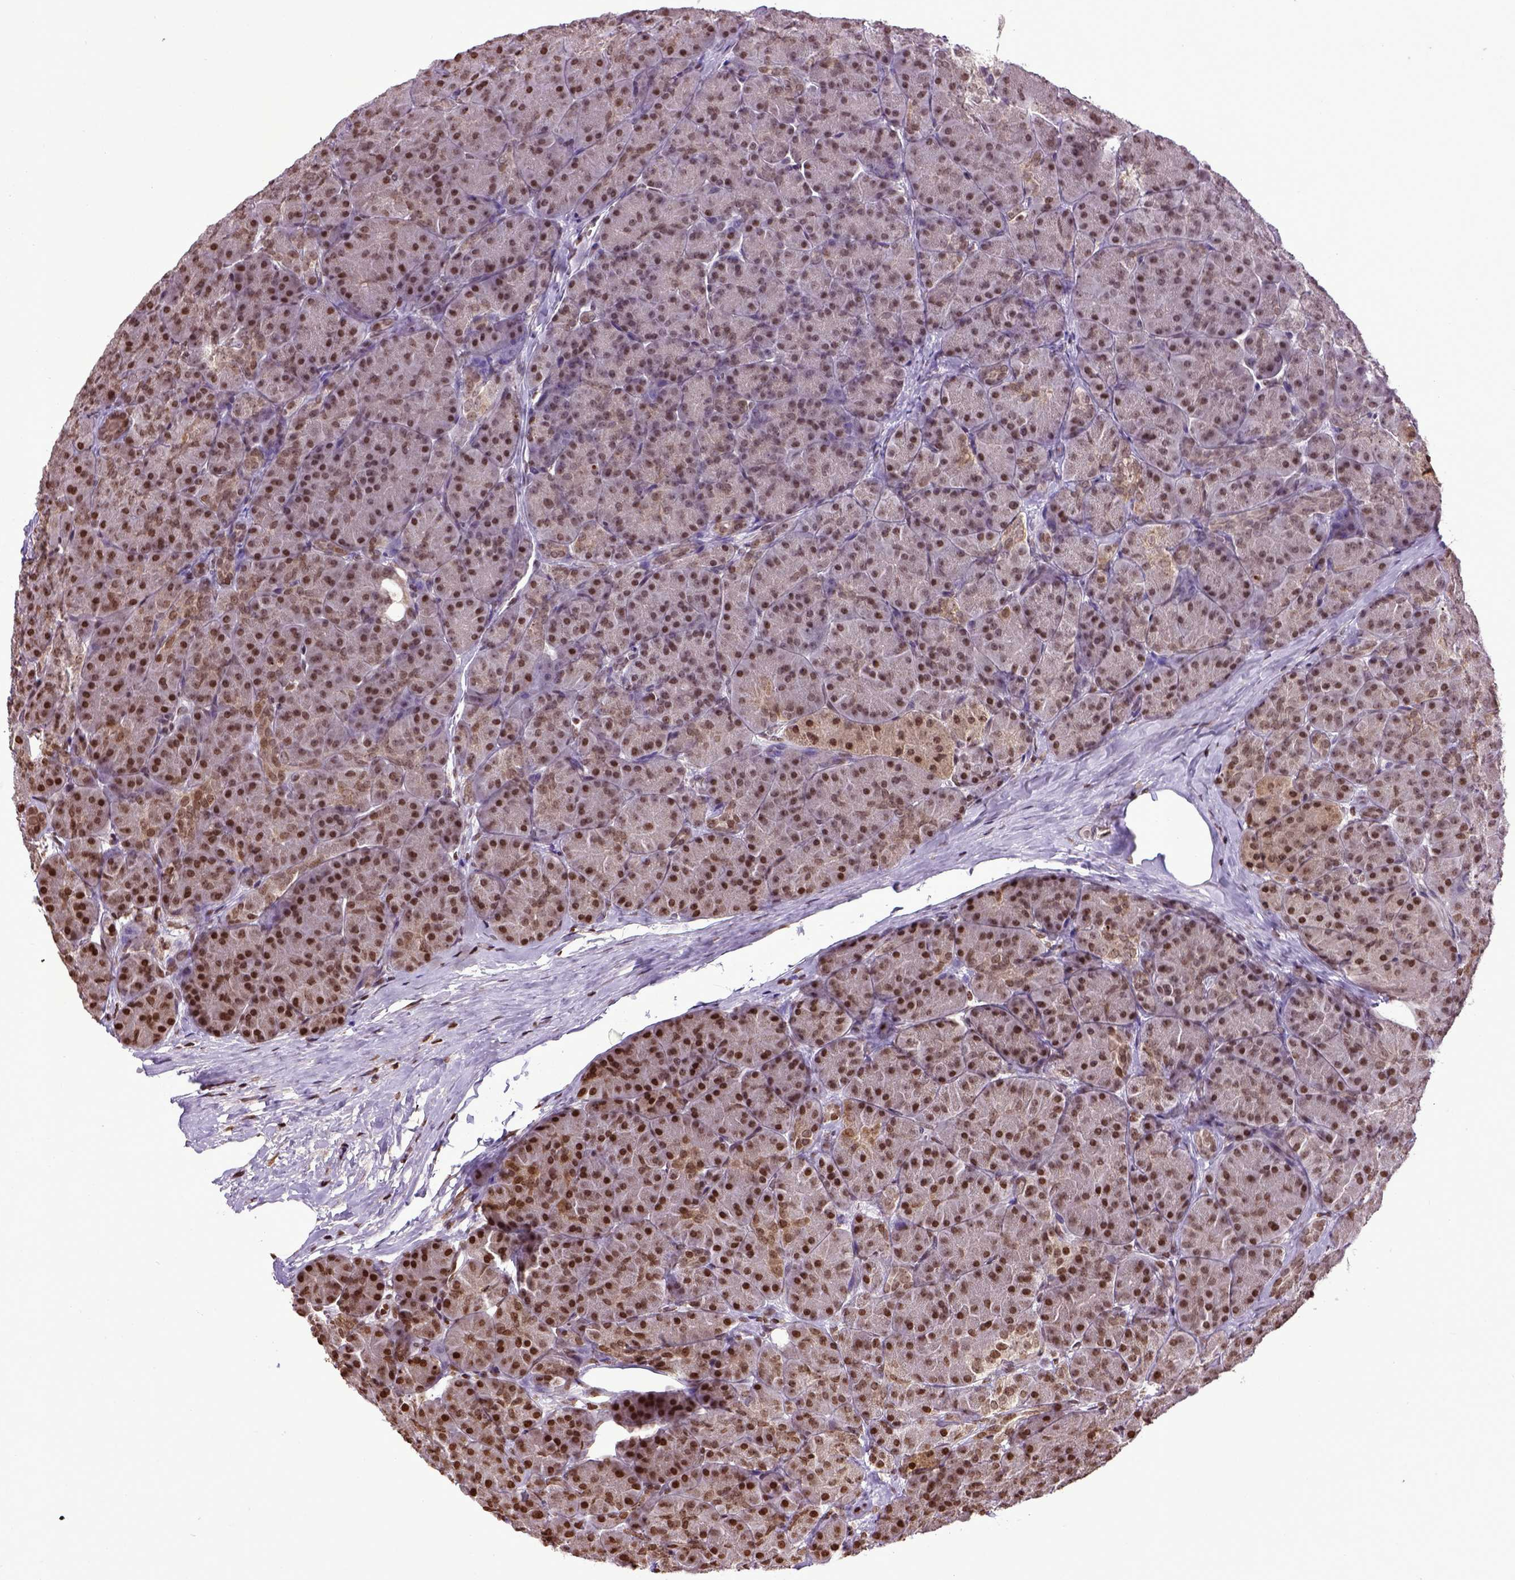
{"staining": {"intensity": "moderate", "quantity": ">75%", "location": "nuclear"}, "tissue": "pancreas", "cell_type": "Exocrine glandular cells", "image_type": "normal", "snomed": [{"axis": "morphology", "description": "Normal tissue, NOS"}, {"axis": "topography", "description": "Pancreas"}], "caption": "This is an image of immunohistochemistry (IHC) staining of unremarkable pancreas, which shows moderate positivity in the nuclear of exocrine glandular cells.", "gene": "ZNF75D", "patient": {"sex": "male", "age": 57}}